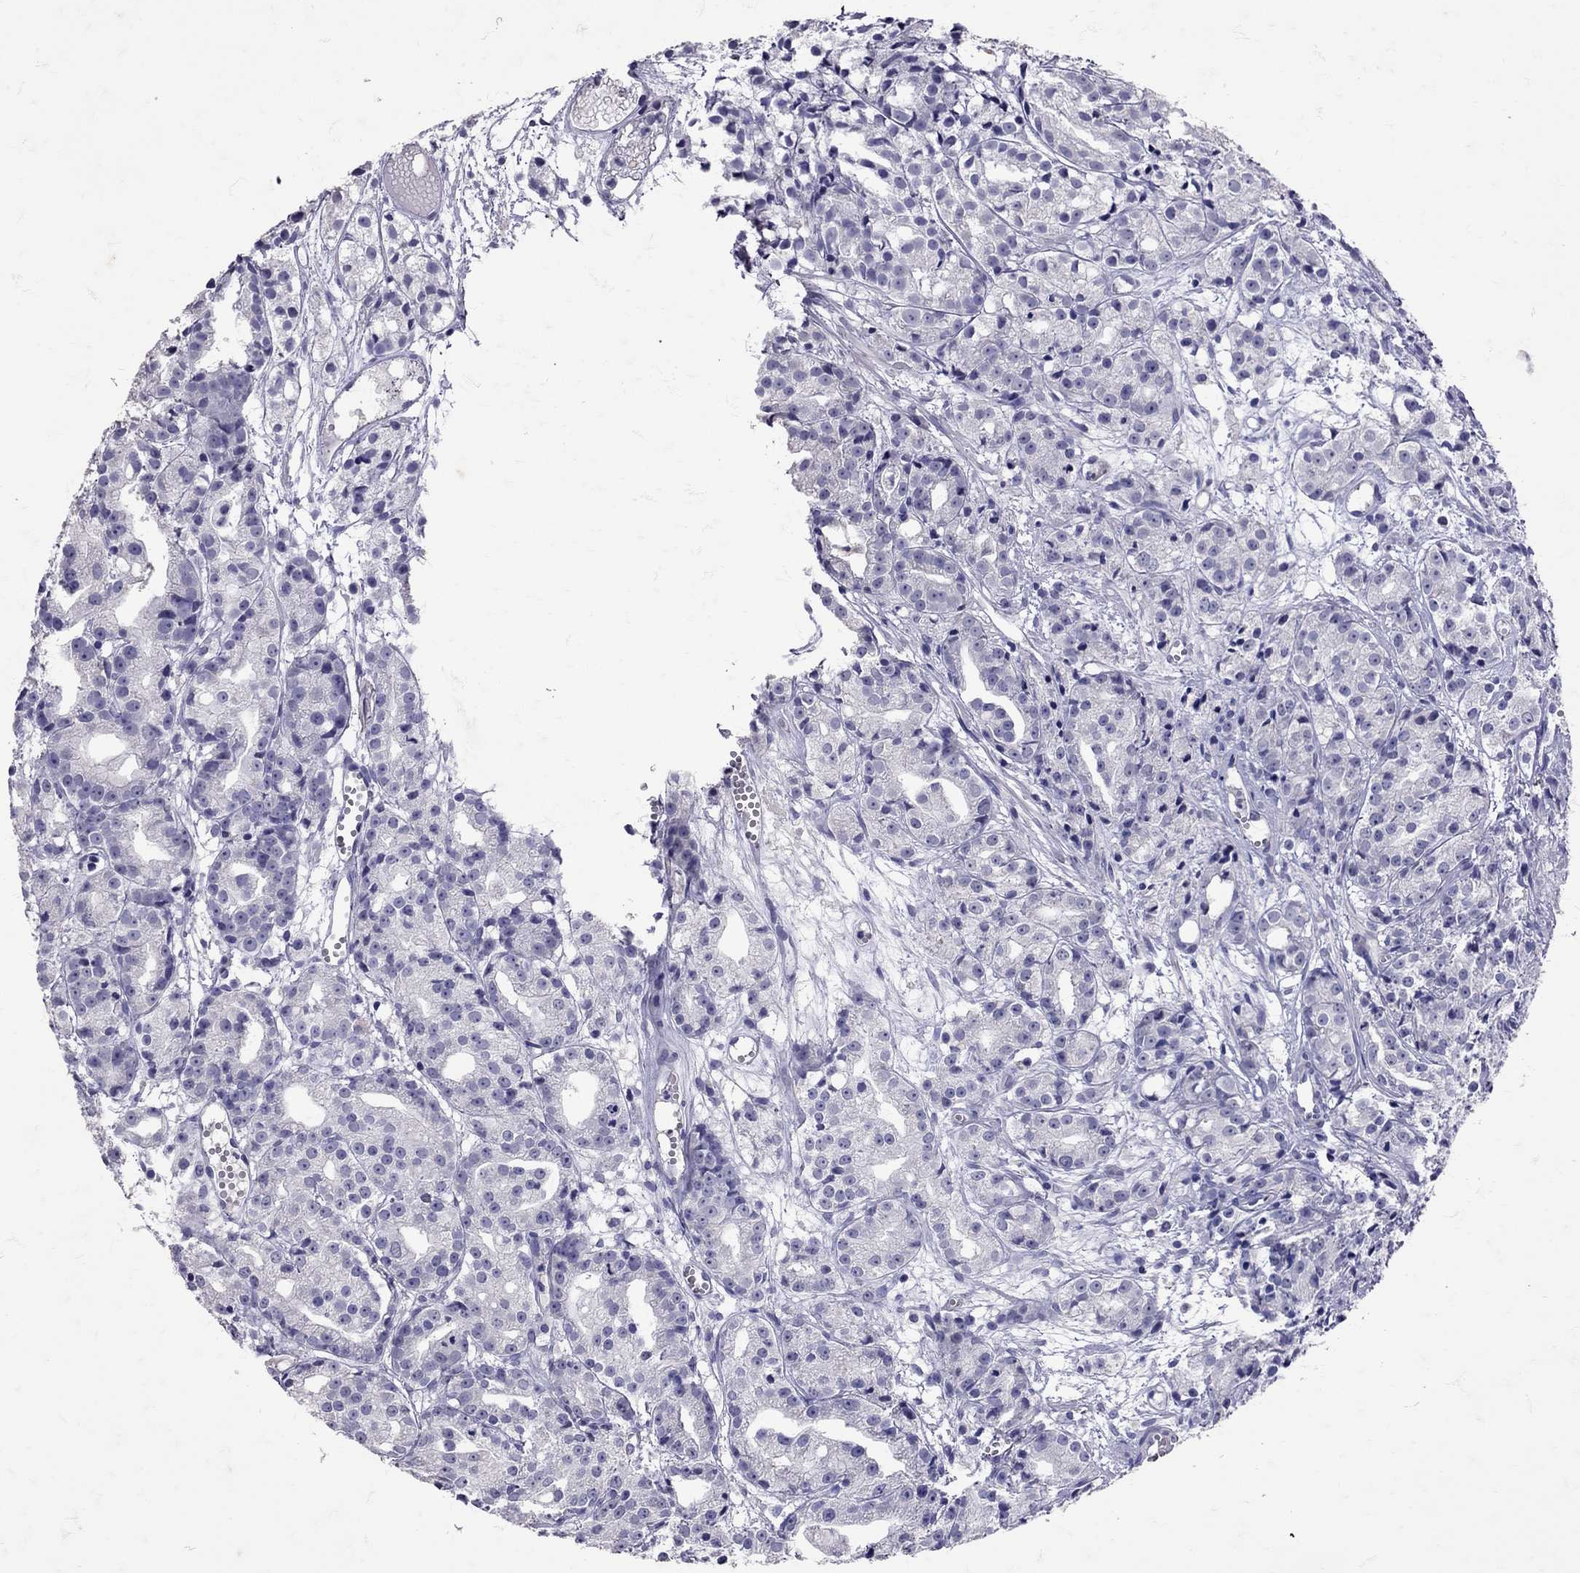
{"staining": {"intensity": "negative", "quantity": "none", "location": "none"}, "tissue": "prostate cancer", "cell_type": "Tumor cells", "image_type": "cancer", "snomed": [{"axis": "morphology", "description": "Adenocarcinoma, Medium grade"}, {"axis": "topography", "description": "Prostate"}], "caption": "Immunohistochemistry photomicrograph of human prostate cancer stained for a protein (brown), which reveals no expression in tumor cells.", "gene": "SST", "patient": {"sex": "male", "age": 74}}